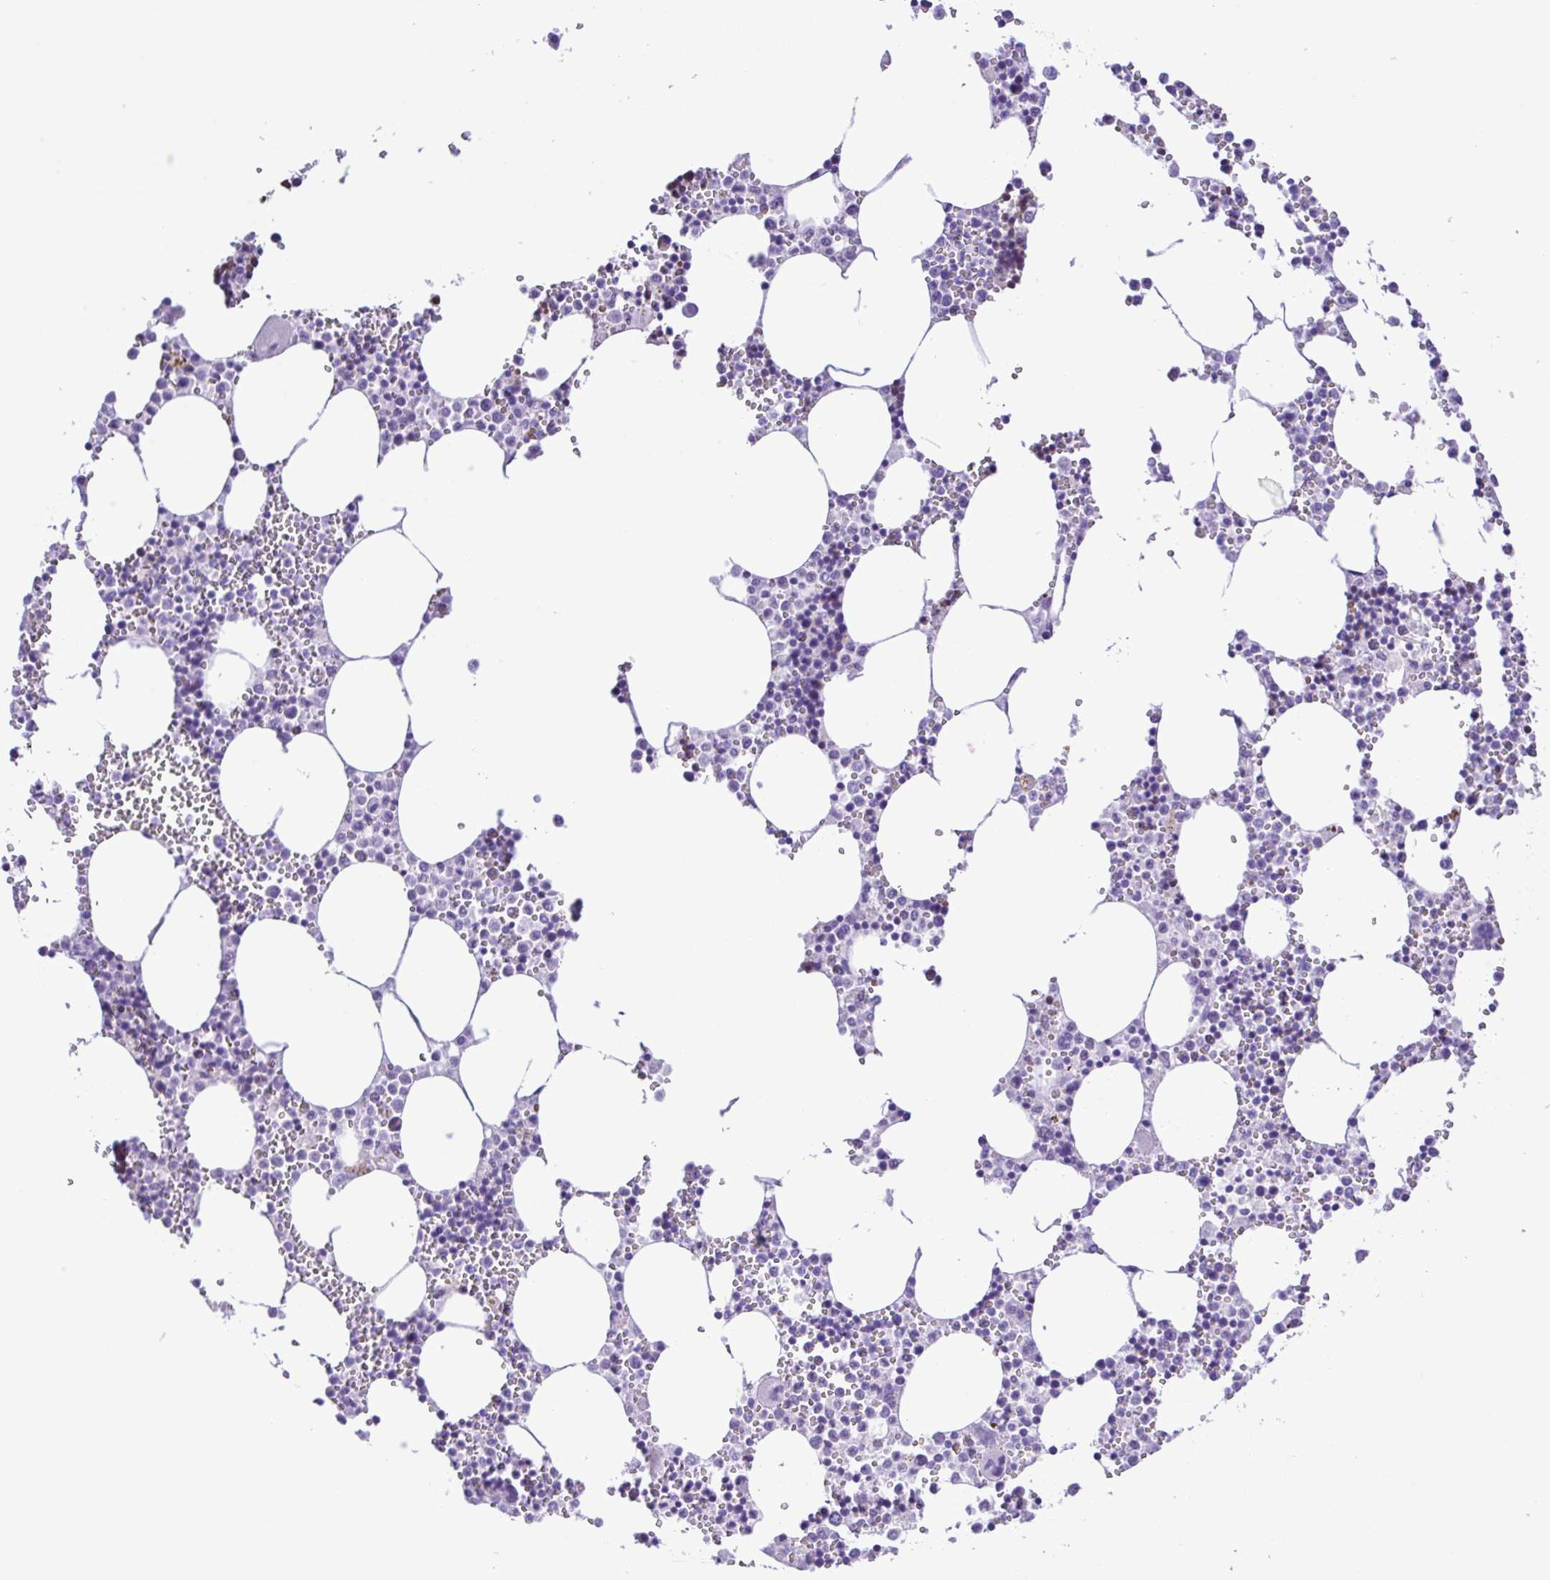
{"staining": {"intensity": "weak", "quantity": "<25%", "location": "cytoplasmic/membranous"}, "tissue": "bone marrow", "cell_type": "Hematopoietic cells", "image_type": "normal", "snomed": [{"axis": "morphology", "description": "Normal tissue, NOS"}, {"axis": "topography", "description": "Bone marrow"}], "caption": "Immunohistochemical staining of normal bone marrow exhibits no significant expression in hematopoietic cells.", "gene": "SYT1", "patient": {"sex": "male", "age": 54}}